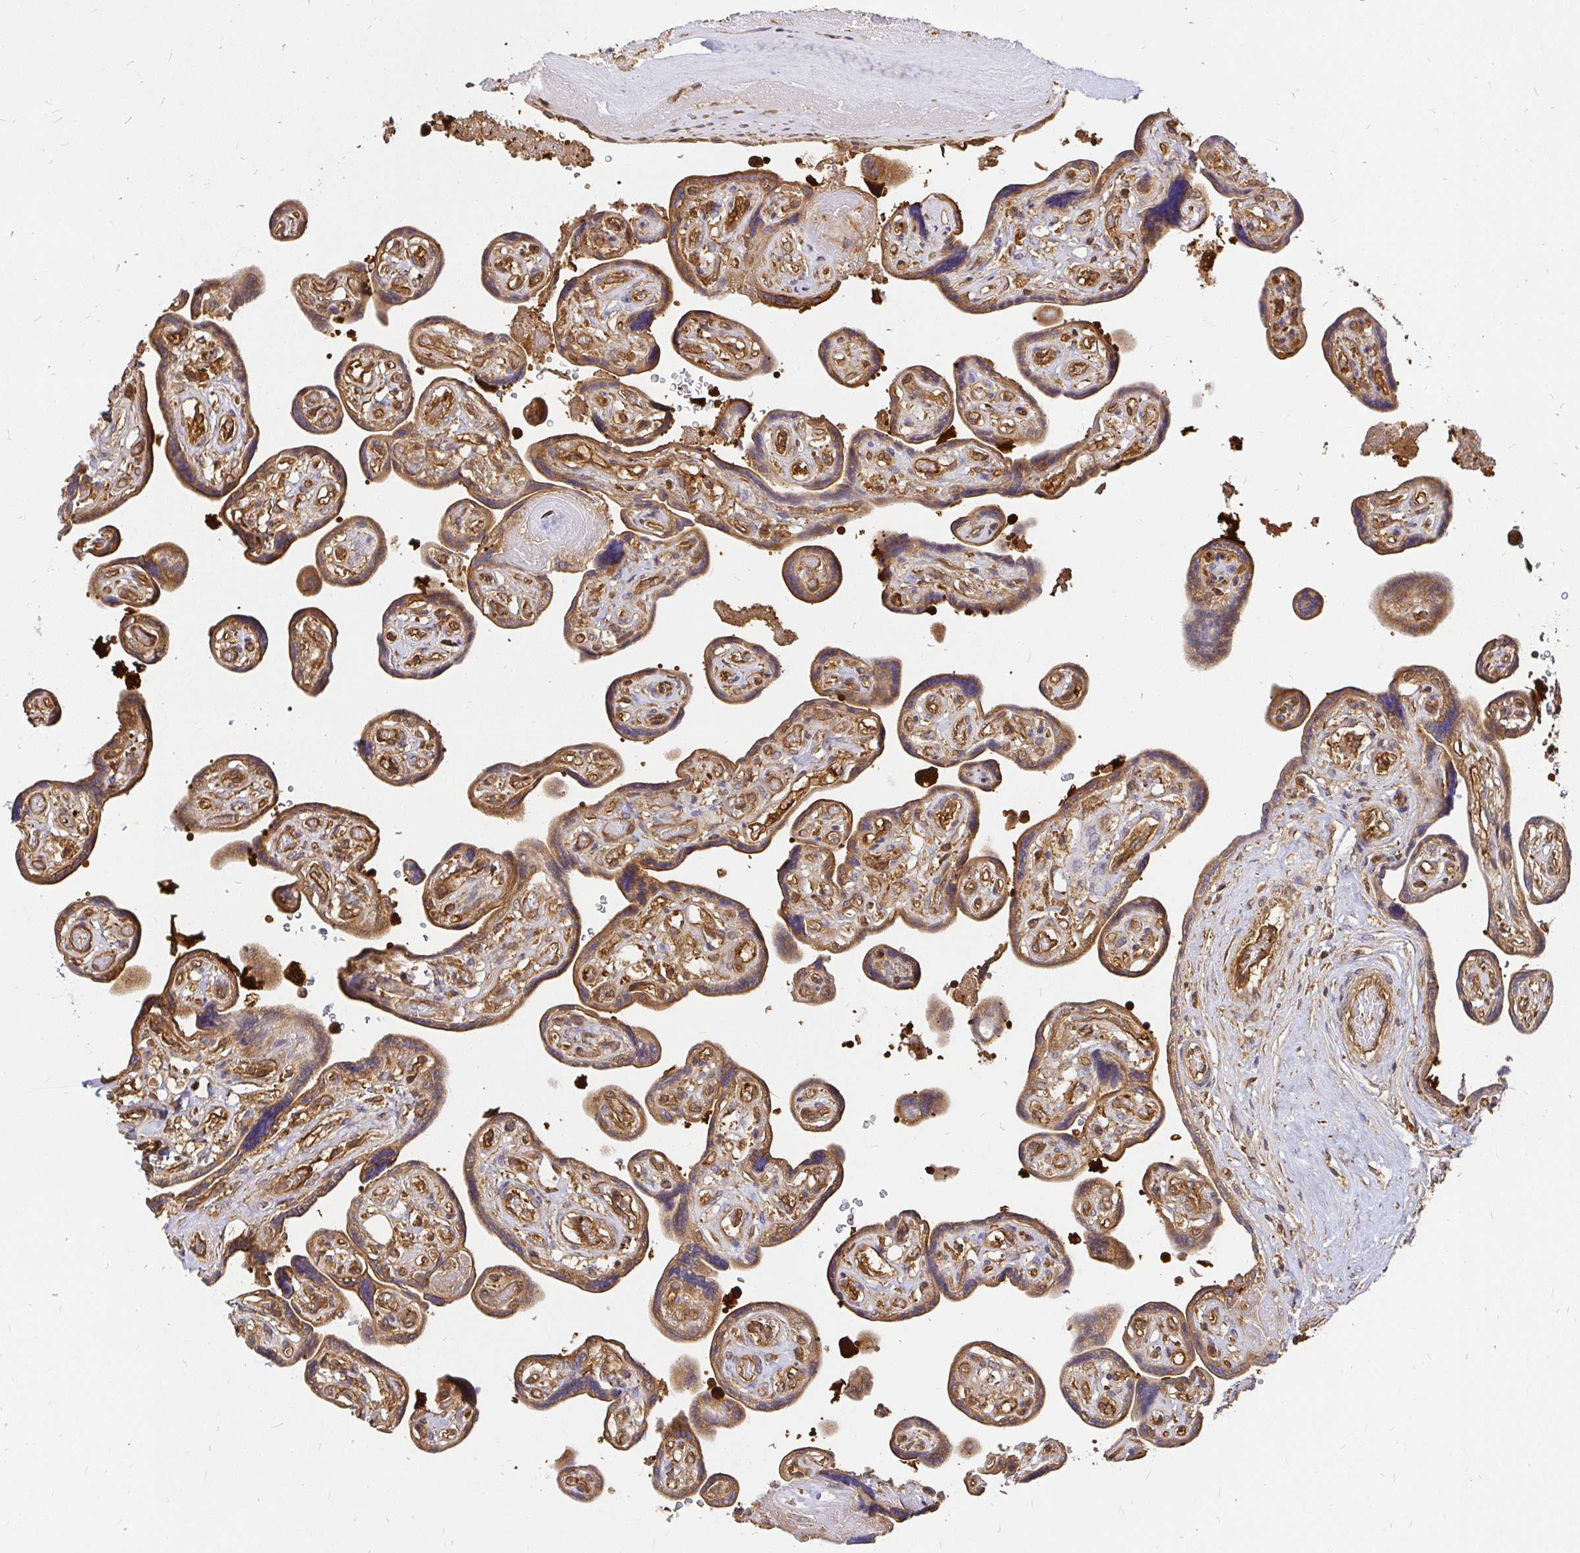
{"staining": {"intensity": "strong", "quantity": ">75%", "location": "cytoplasmic/membranous"}, "tissue": "placenta", "cell_type": "Trophoblastic cells", "image_type": "normal", "snomed": [{"axis": "morphology", "description": "Normal tissue, NOS"}, {"axis": "topography", "description": "Placenta"}], "caption": "Immunohistochemistry (DAB) staining of normal human placenta displays strong cytoplasmic/membranous protein staining in approximately >75% of trophoblastic cells. (DAB IHC with brightfield microscopy, high magnification).", "gene": "KIF5B", "patient": {"sex": "female", "age": 32}}